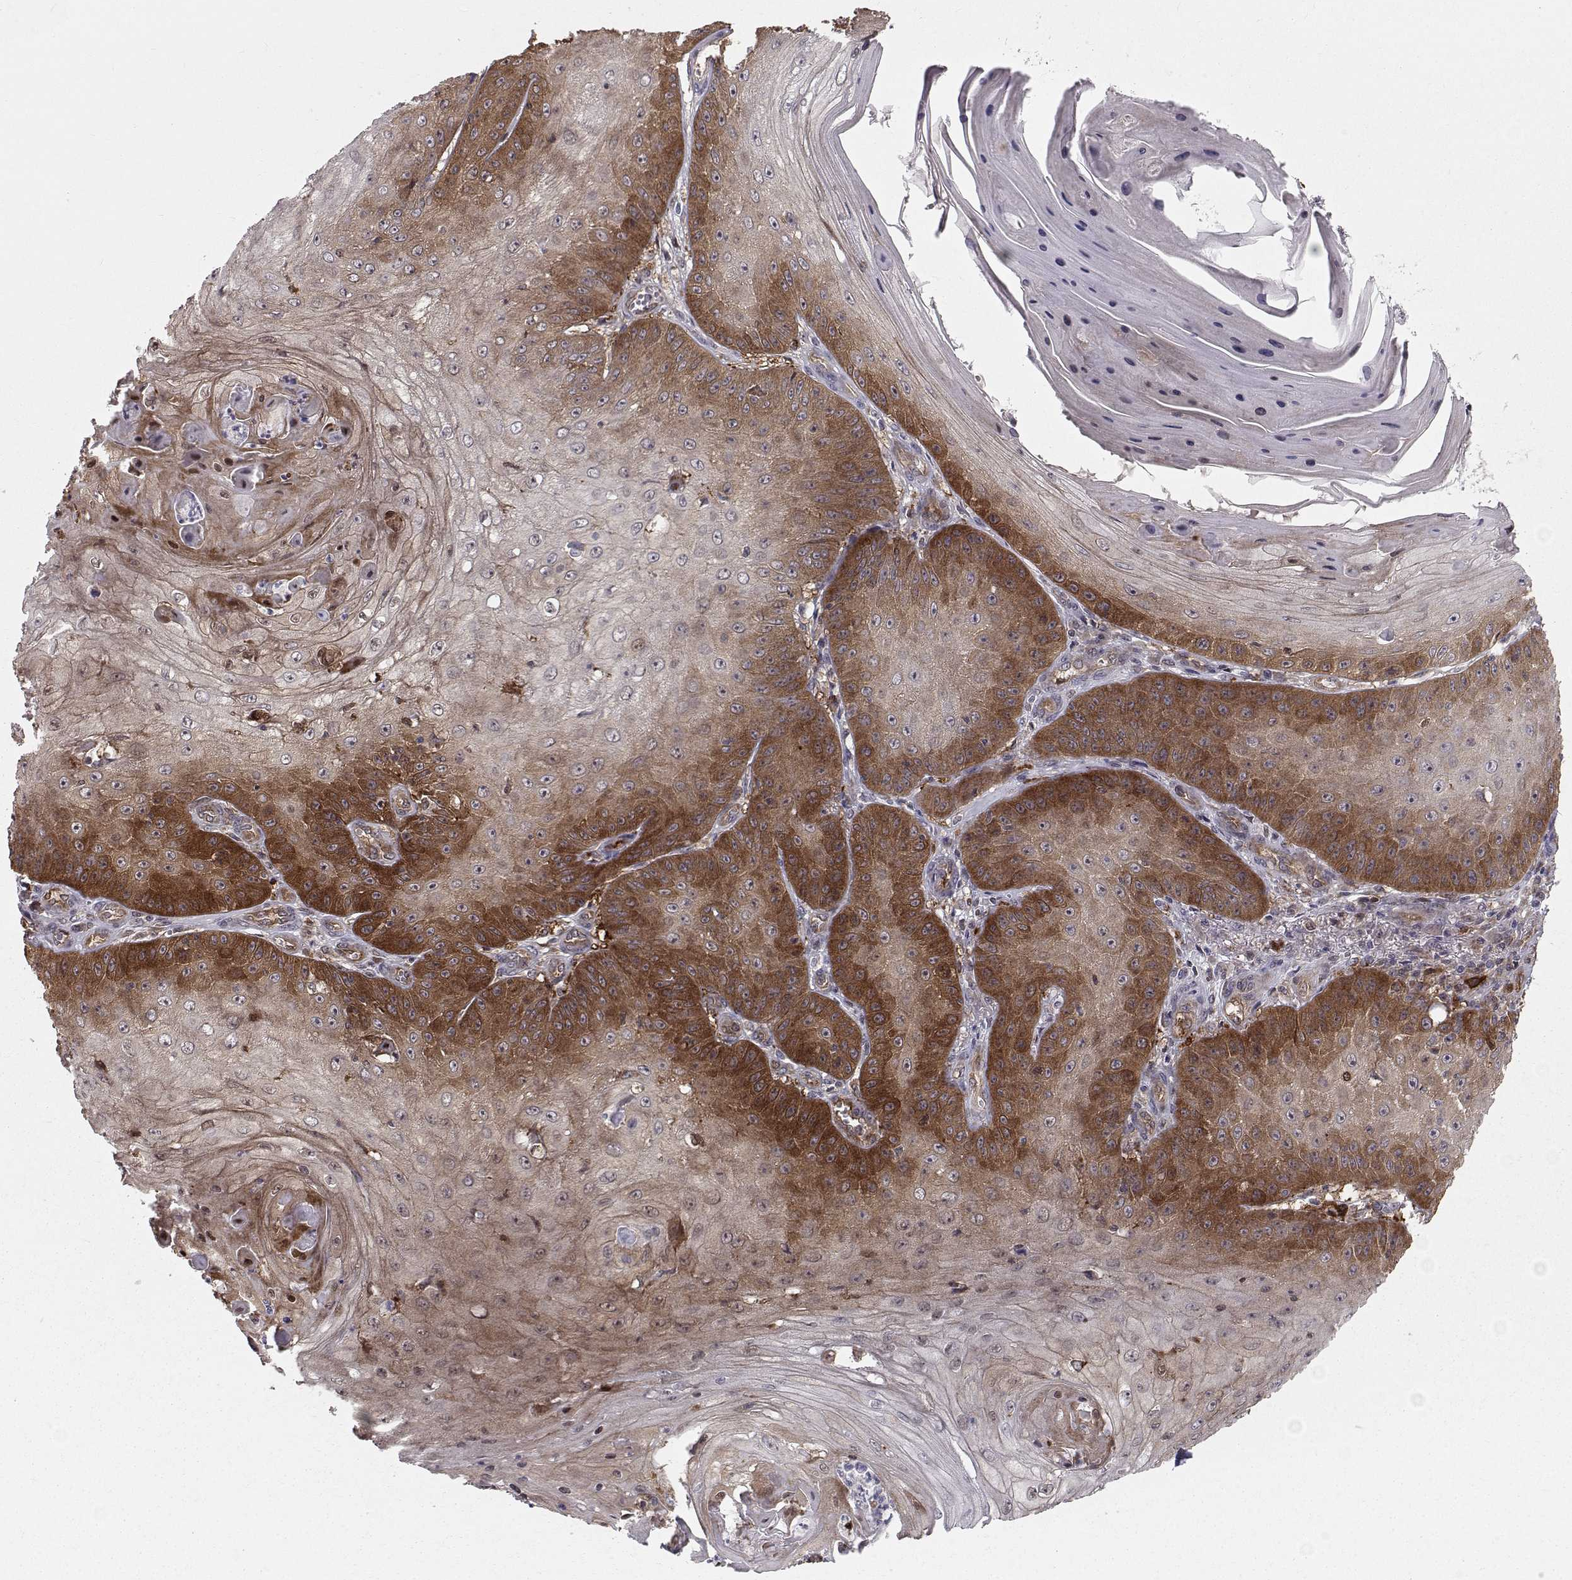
{"staining": {"intensity": "strong", "quantity": "<25%", "location": "cytoplasmic/membranous"}, "tissue": "skin cancer", "cell_type": "Tumor cells", "image_type": "cancer", "snomed": [{"axis": "morphology", "description": "Squamous cell carcinoma, NOS"}, {"axis": "topography", "description": "Skin"}], "caption": "Skin cancer was stained to show a protein in brown. There is medium levels of strong cytoplasmic/membranous positivity in about <25% of tumor cells. (brown staining indicates protein expression, while blue staining denotes nuclei).", "gene": "HSP90AB1", "patient": {"sex": "male", "age": 70}}